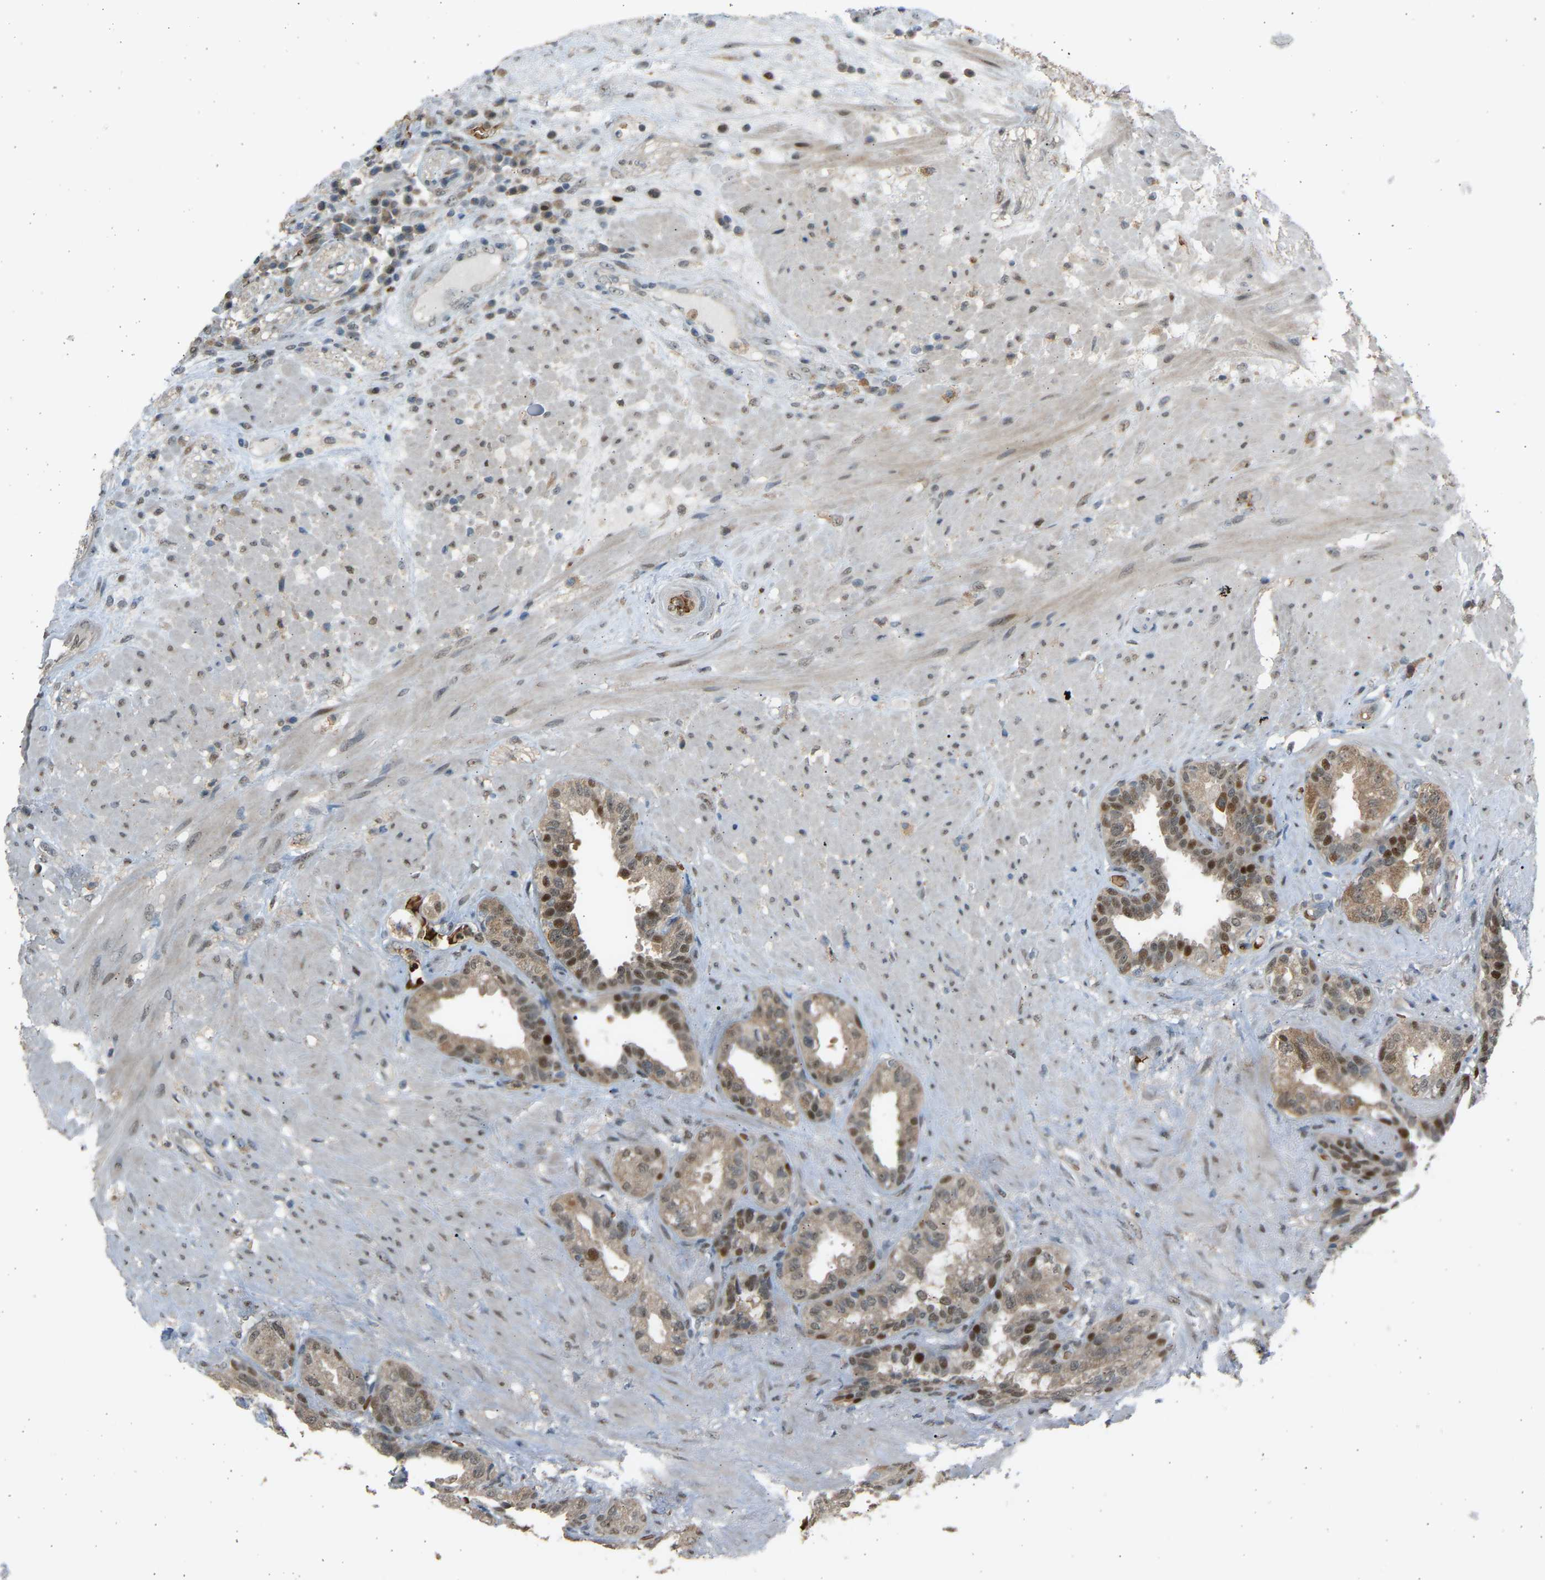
{"staining": {"intensity": "moderate", "quantity": ">75%", "location": "cytoplasmic/membranous,nuclear"}, "tissue": "seminal vesicle", "cell_type": "Glandular cells", "image_type": "normal", "snomed": [{"axis": "morphology", "description": "Normal tissue, NOS"}, {"axis": "topography", "description": "Seminal veicle"}], "caption": "Brown immunohistochemical staining in unremarkable human seminal vesicle displays moderate cytoplasmic/membranous,nuclear expression in about >75% of glandular cells. (brown staining indicates protein expression, while blue staining denotes nuclei).", "gene": "BIRC2", "patient": {"sex": "male", "age": 61}}